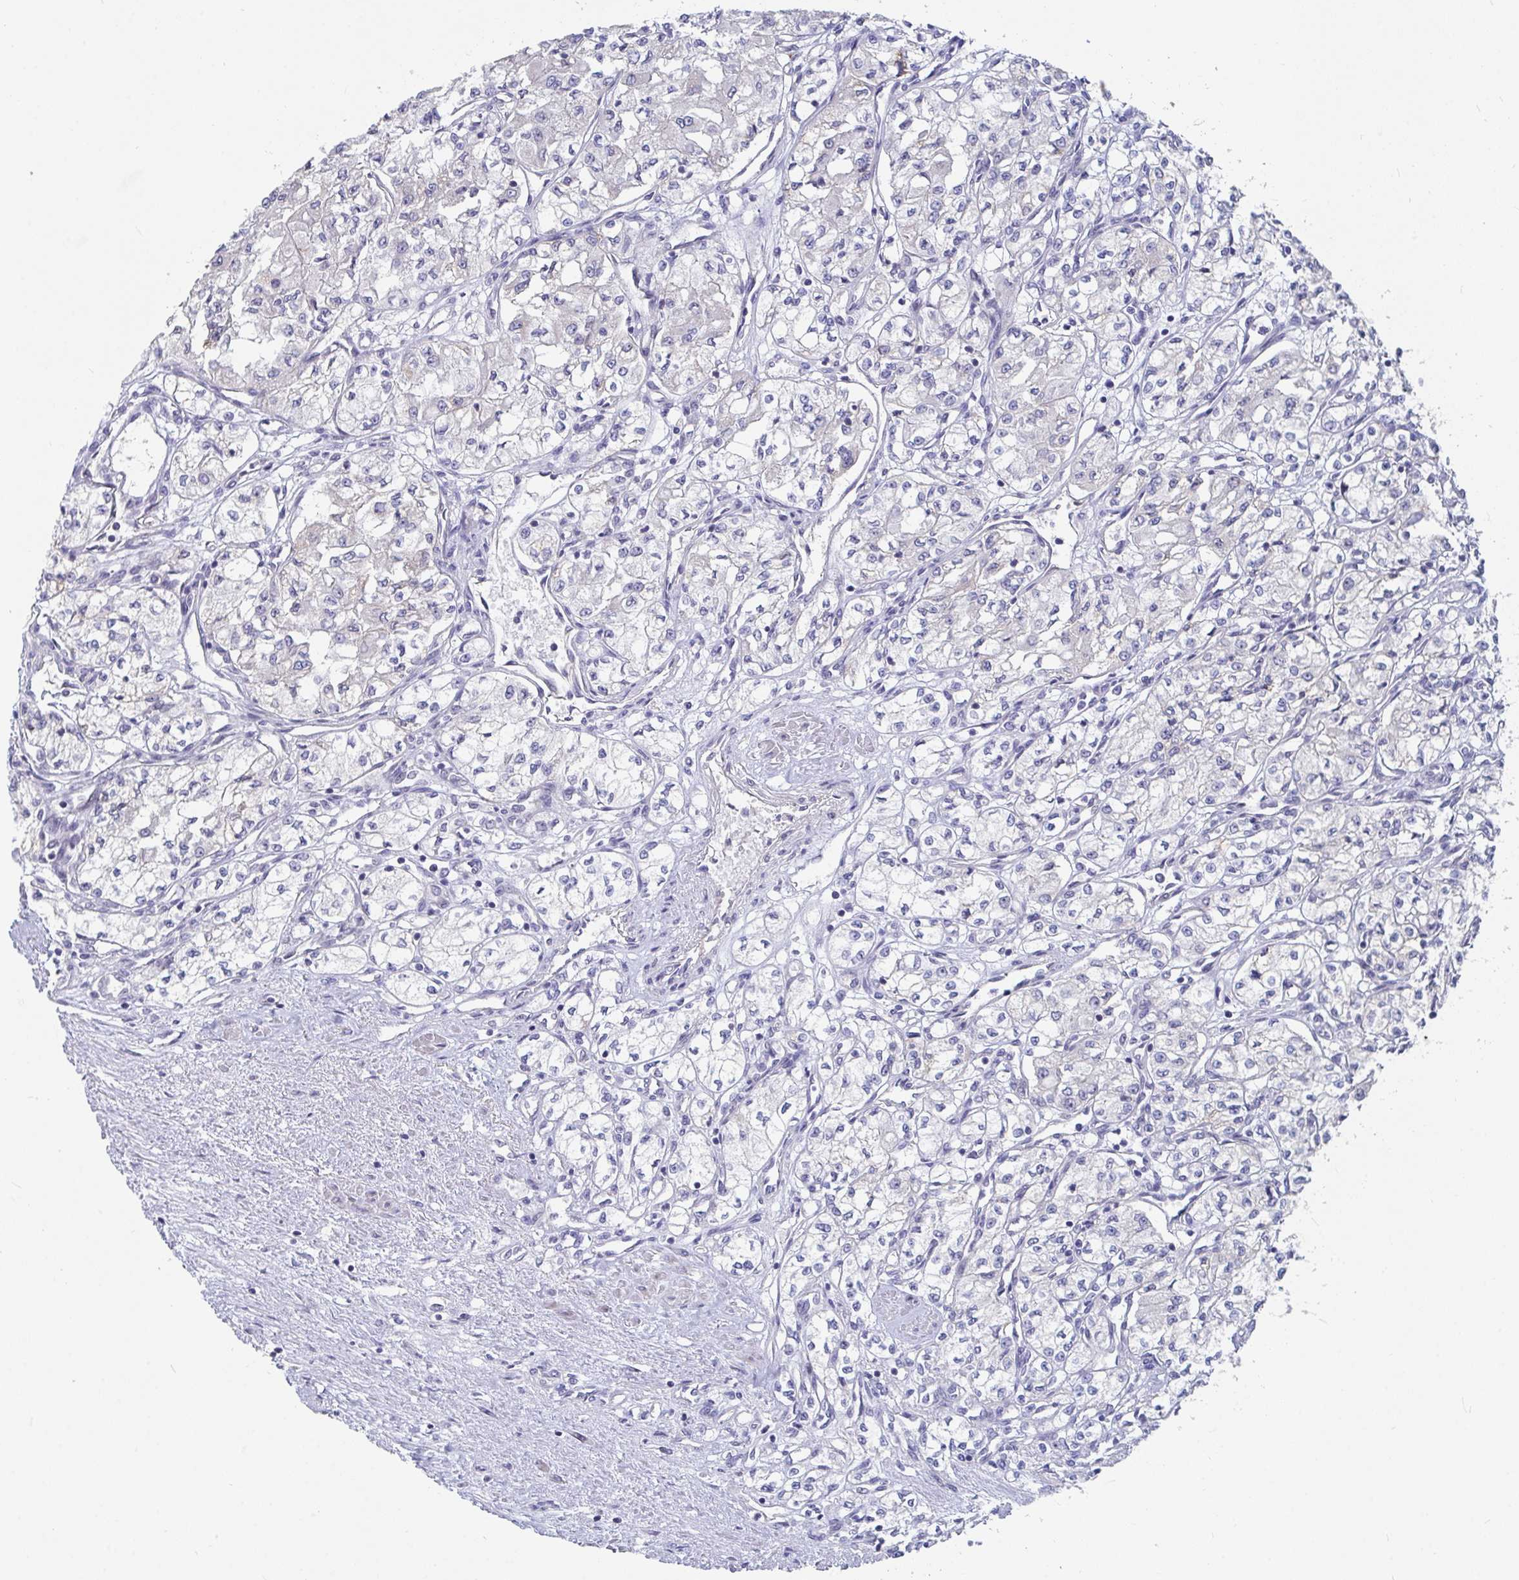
{"staining": {"intensity": "negative", "quantity": "none", "location": "none"}, "tissue": "renal cancer", "cell_type": "Tumor cells", "image_type": "cancer", "snomed": [{"axis": "morphology", "description": "Adenocarcinoma, NOS"}, {"axis": "topography", "description": "Kidney"}], "caption": "This is an immunohistochemistry image of renal cancer. There is no positivity in tumor cells.", "gene": "FAM156B", "patient": {"sex": "male", "age": 59}}